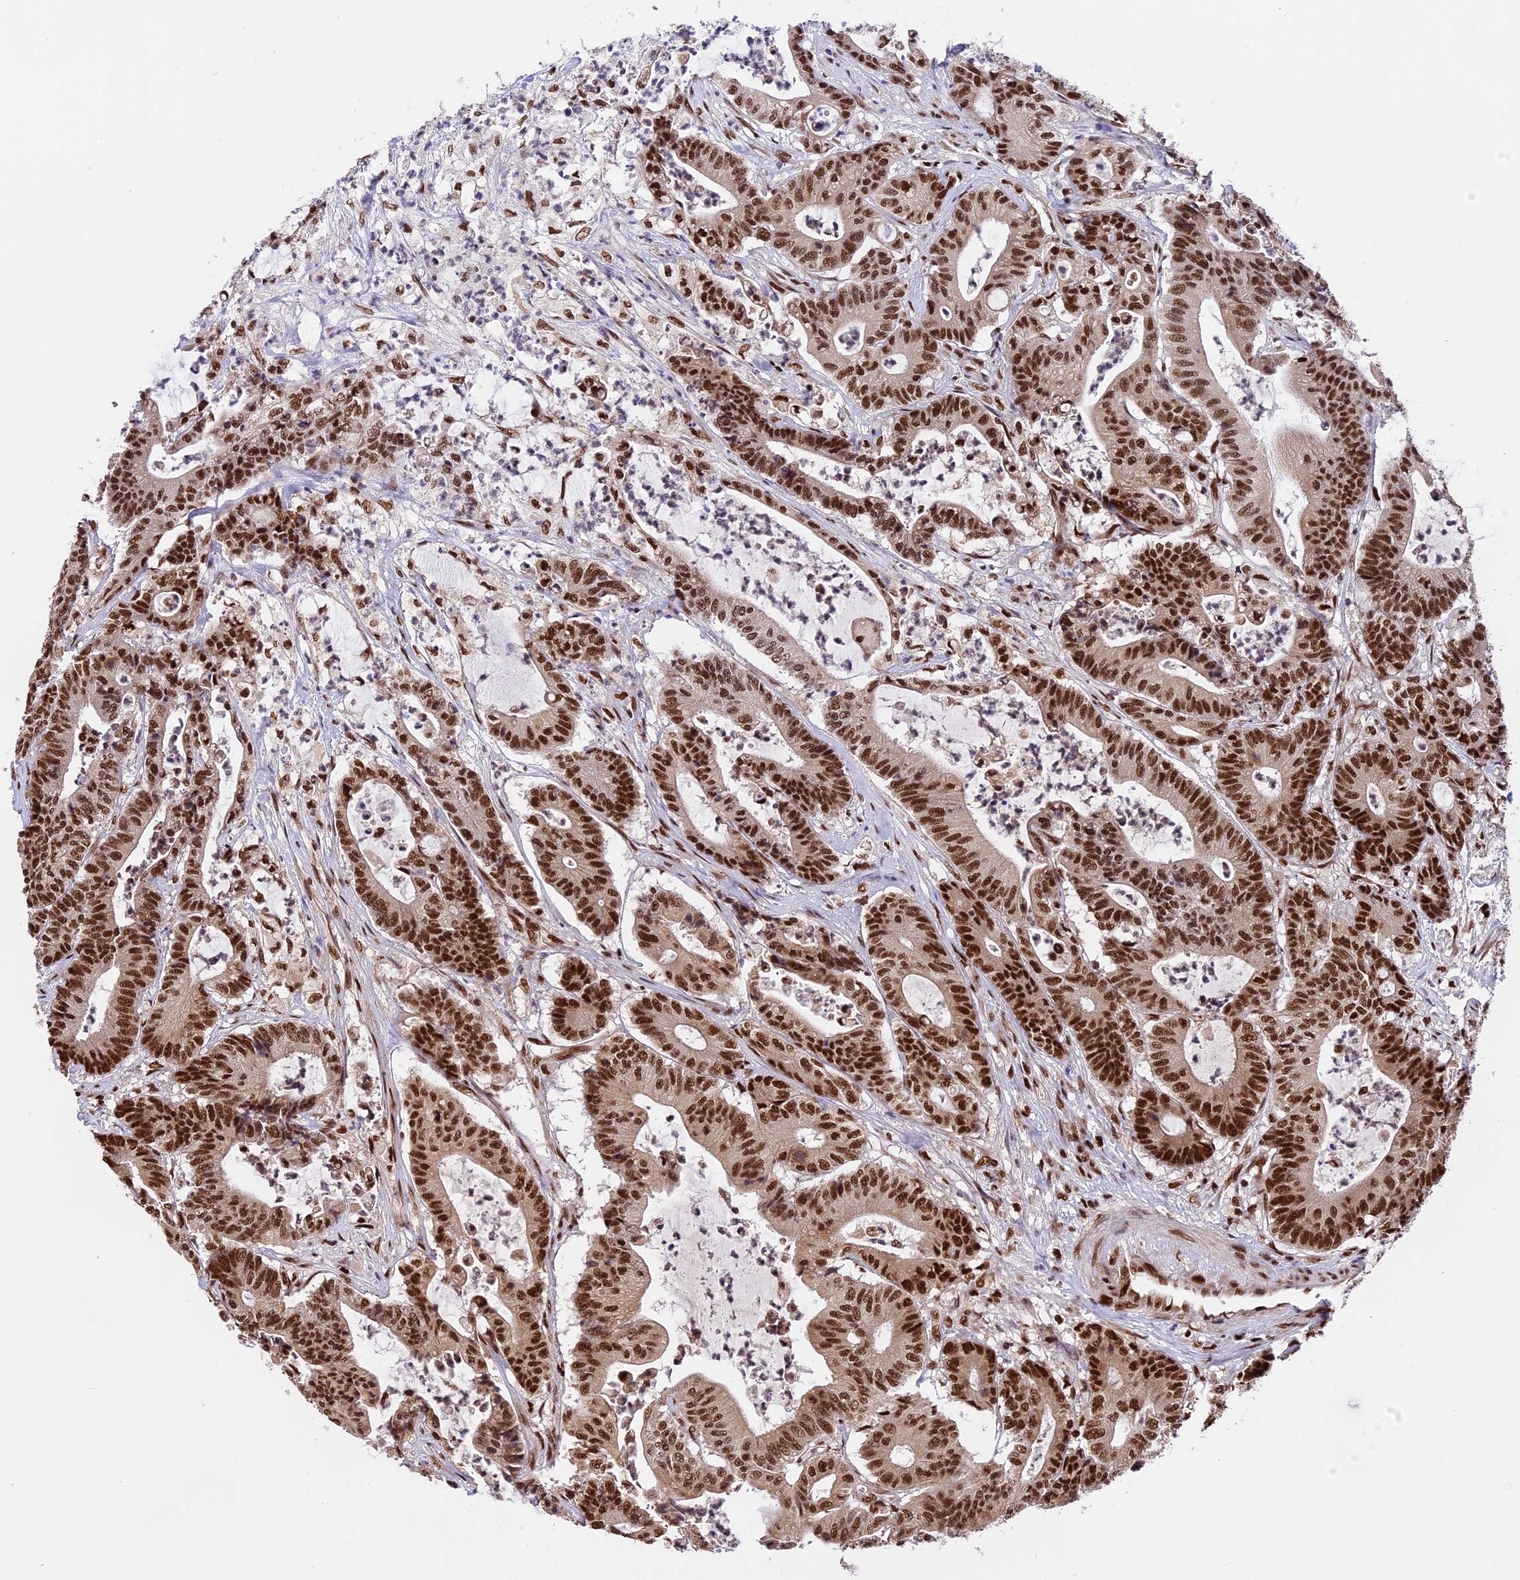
{"staining": {"intensity": "strong", "quantity": ">75%", "location": "nuclear"}, "tissue": "colorectal cancer", "cell_type": "Tumor cells", "image_type": "cancer", "snomed": [{"axis": "morphology", "description": "Adenocarcinoma, NOS"}, {"axis": "topography", "description": "Colon"}], "caption": "Colorectal adenocarcinoma stained for a protein reveals strong nuclear positivity in tumor cells. The staining is performed using DAB (3,3'-diaminobenzidine) brown chromogen to label protein expression. The nuclei are counter-stained blue using hematoxylin.", "gene": "RAMAC", "patient": {"sex": "female", "age": 84}}